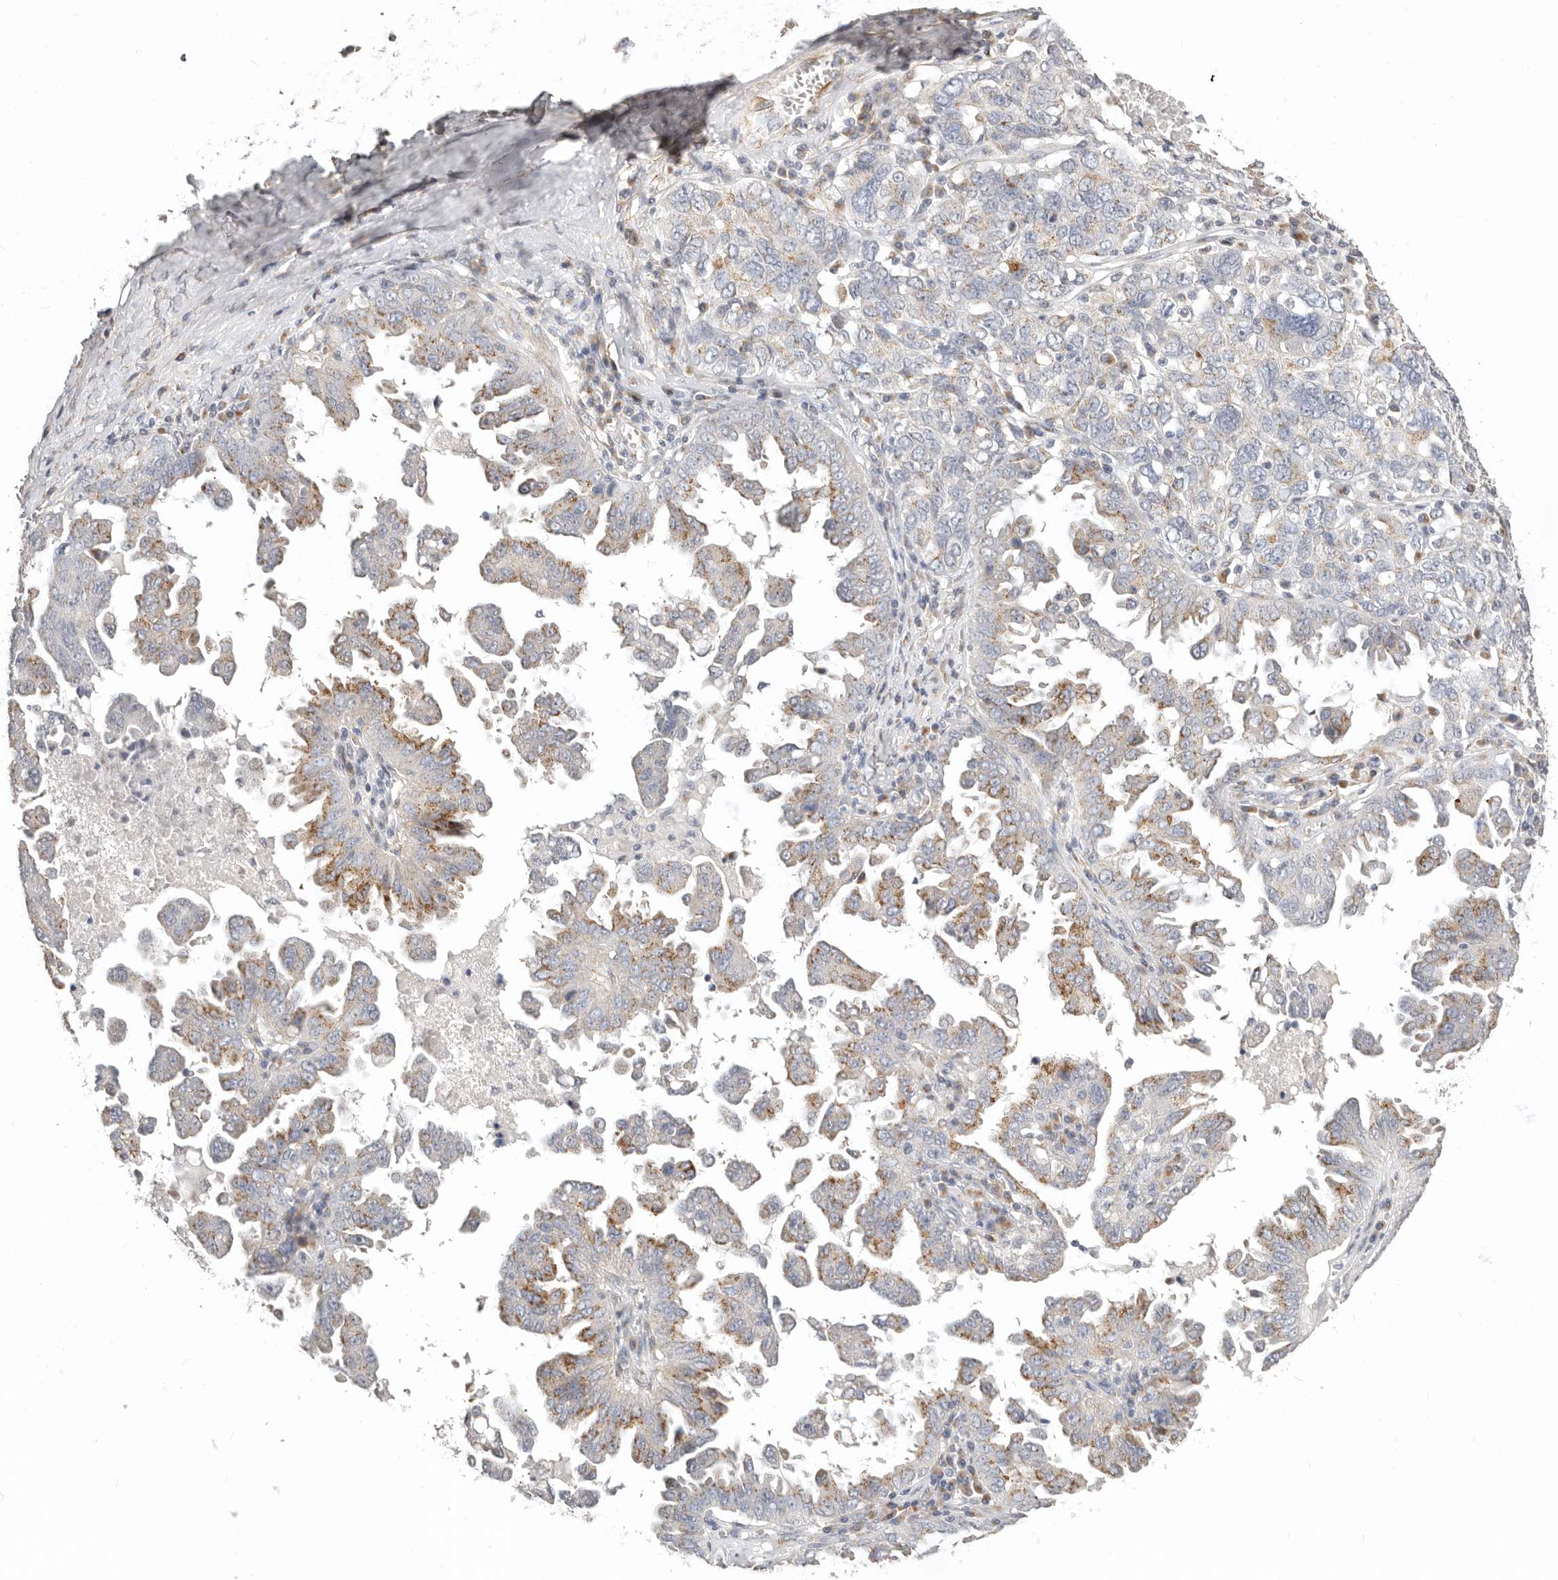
{"staining": {"intensity": "moderate", "quantity": "25%-75%", "location": "cytoplasmic/membranous"}, "tissue": "ovarian cancer", "cell_type": "Tumor cells", "image_type": "cancer", "snomed": [{"axis": "morphology", "description": "Carcinoma, endometroid"}, {"axis": "topography", "description": "Ovary"}], "caption": "High-magnification brightfield microscopy of ovarian cancer (endometroid carcinoma) stained with DAB (3,3'-diaminobenzidine) (brown) and counterstained with hematoxylin (blue). tumor cells exhibit moderate cytoplasmic/membranous expression is identified in approximately25%-75% of cells.", "gene": "RABAC1", "patient": {"sex": "female", "age": 62}}